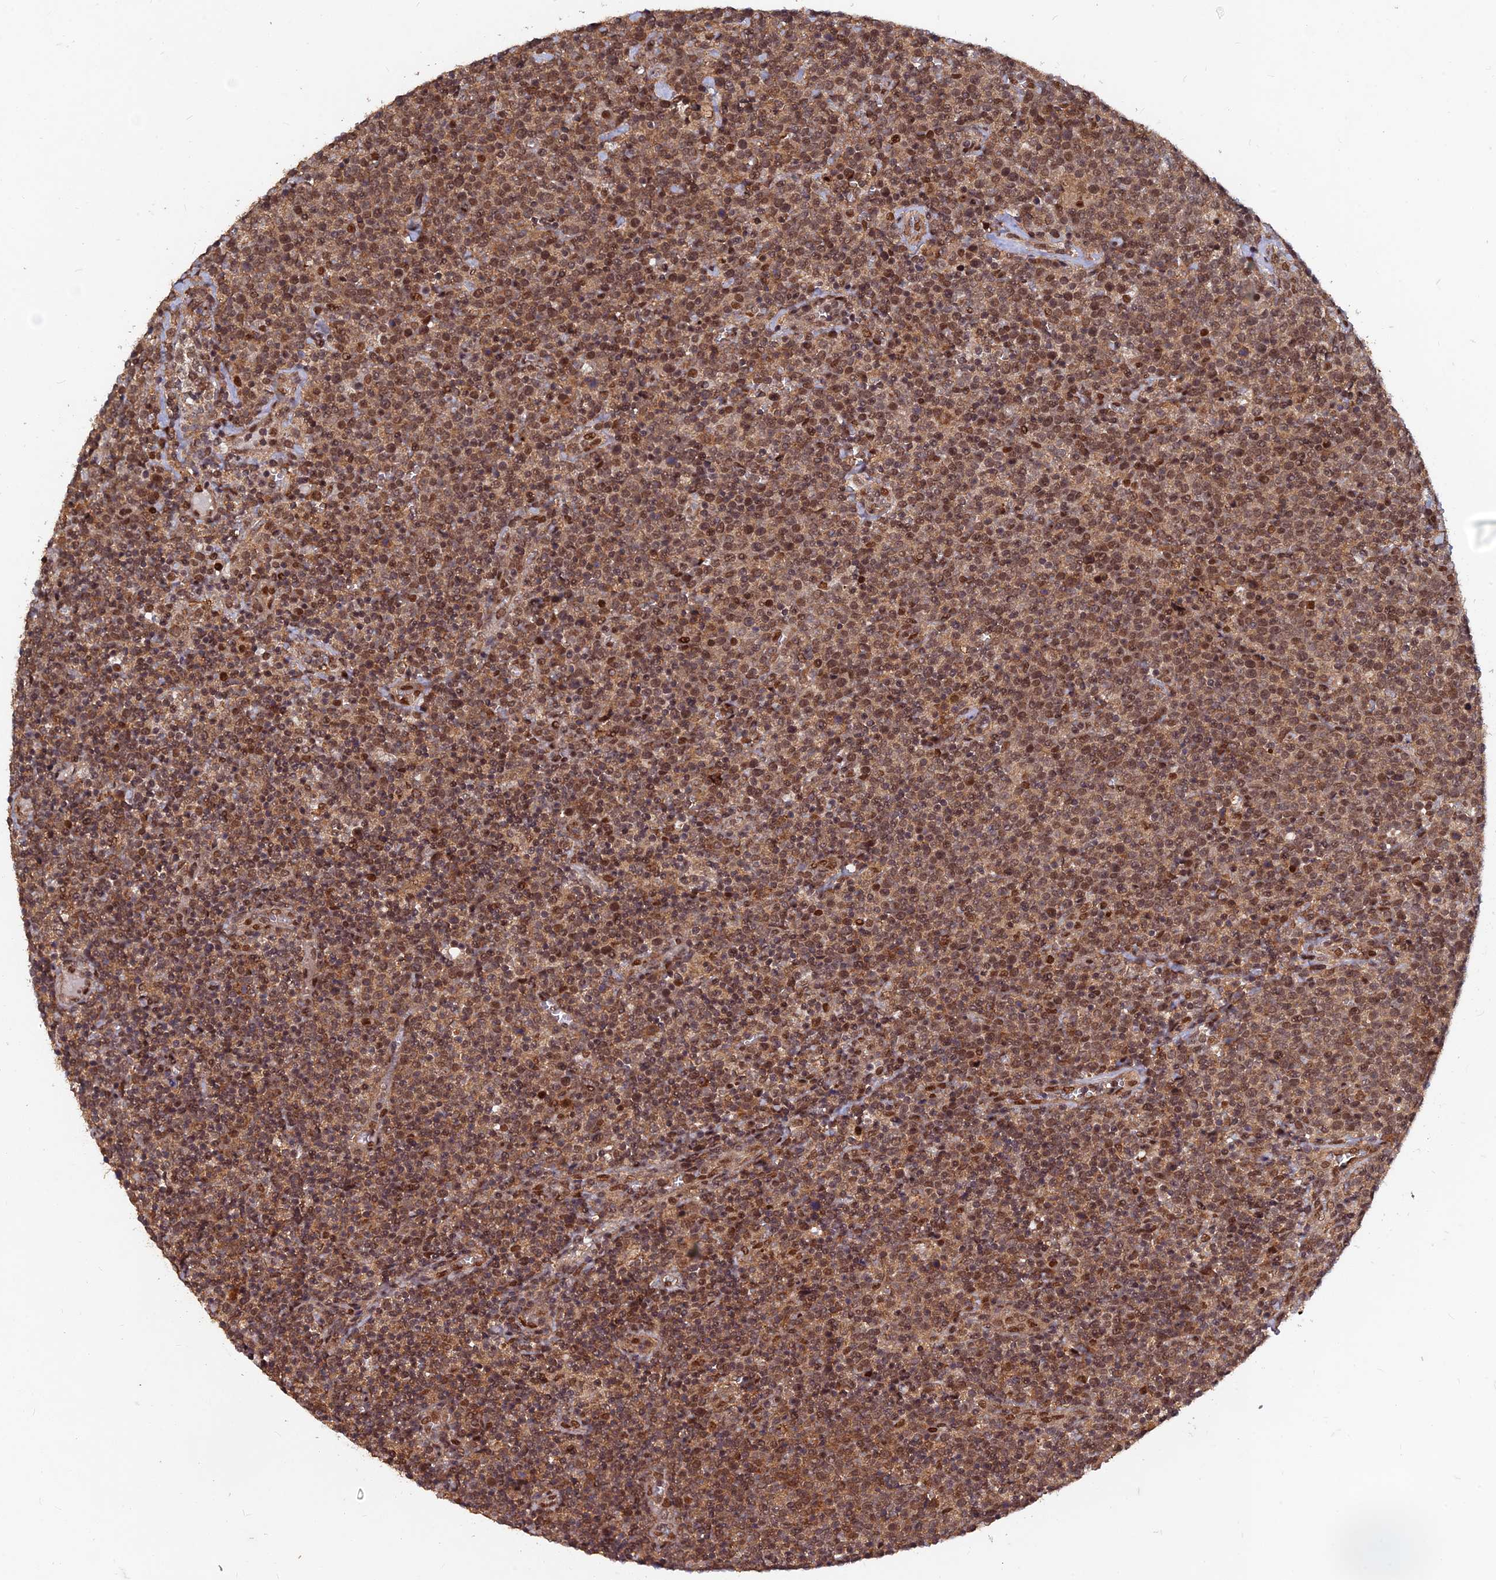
{"staining": {"intensity": "moderate", "quantity": ">75%", "location": "cytoplasmic/membranous,nuclear"}, "tissue": "lymphoma", "cell_type": "Tumor cells", "image_type": "cancer", "snomed": [{"axis": "morphology", "description": "Malignant lymphoma, non-Hodgkin's type, High grade"}, {"axis": "topography", "description": "Lymph node"}], "caption": "Protein staining by immunohistochemistry demonstrates moderate cytoplasmic/membranous and nuclear expression in about >75% of tumor cells in high-grade malignant lymphoma, non-Hodgkin's type.", "gene": "FAM53C", "patient": {"sex": "male", "age": 61}}